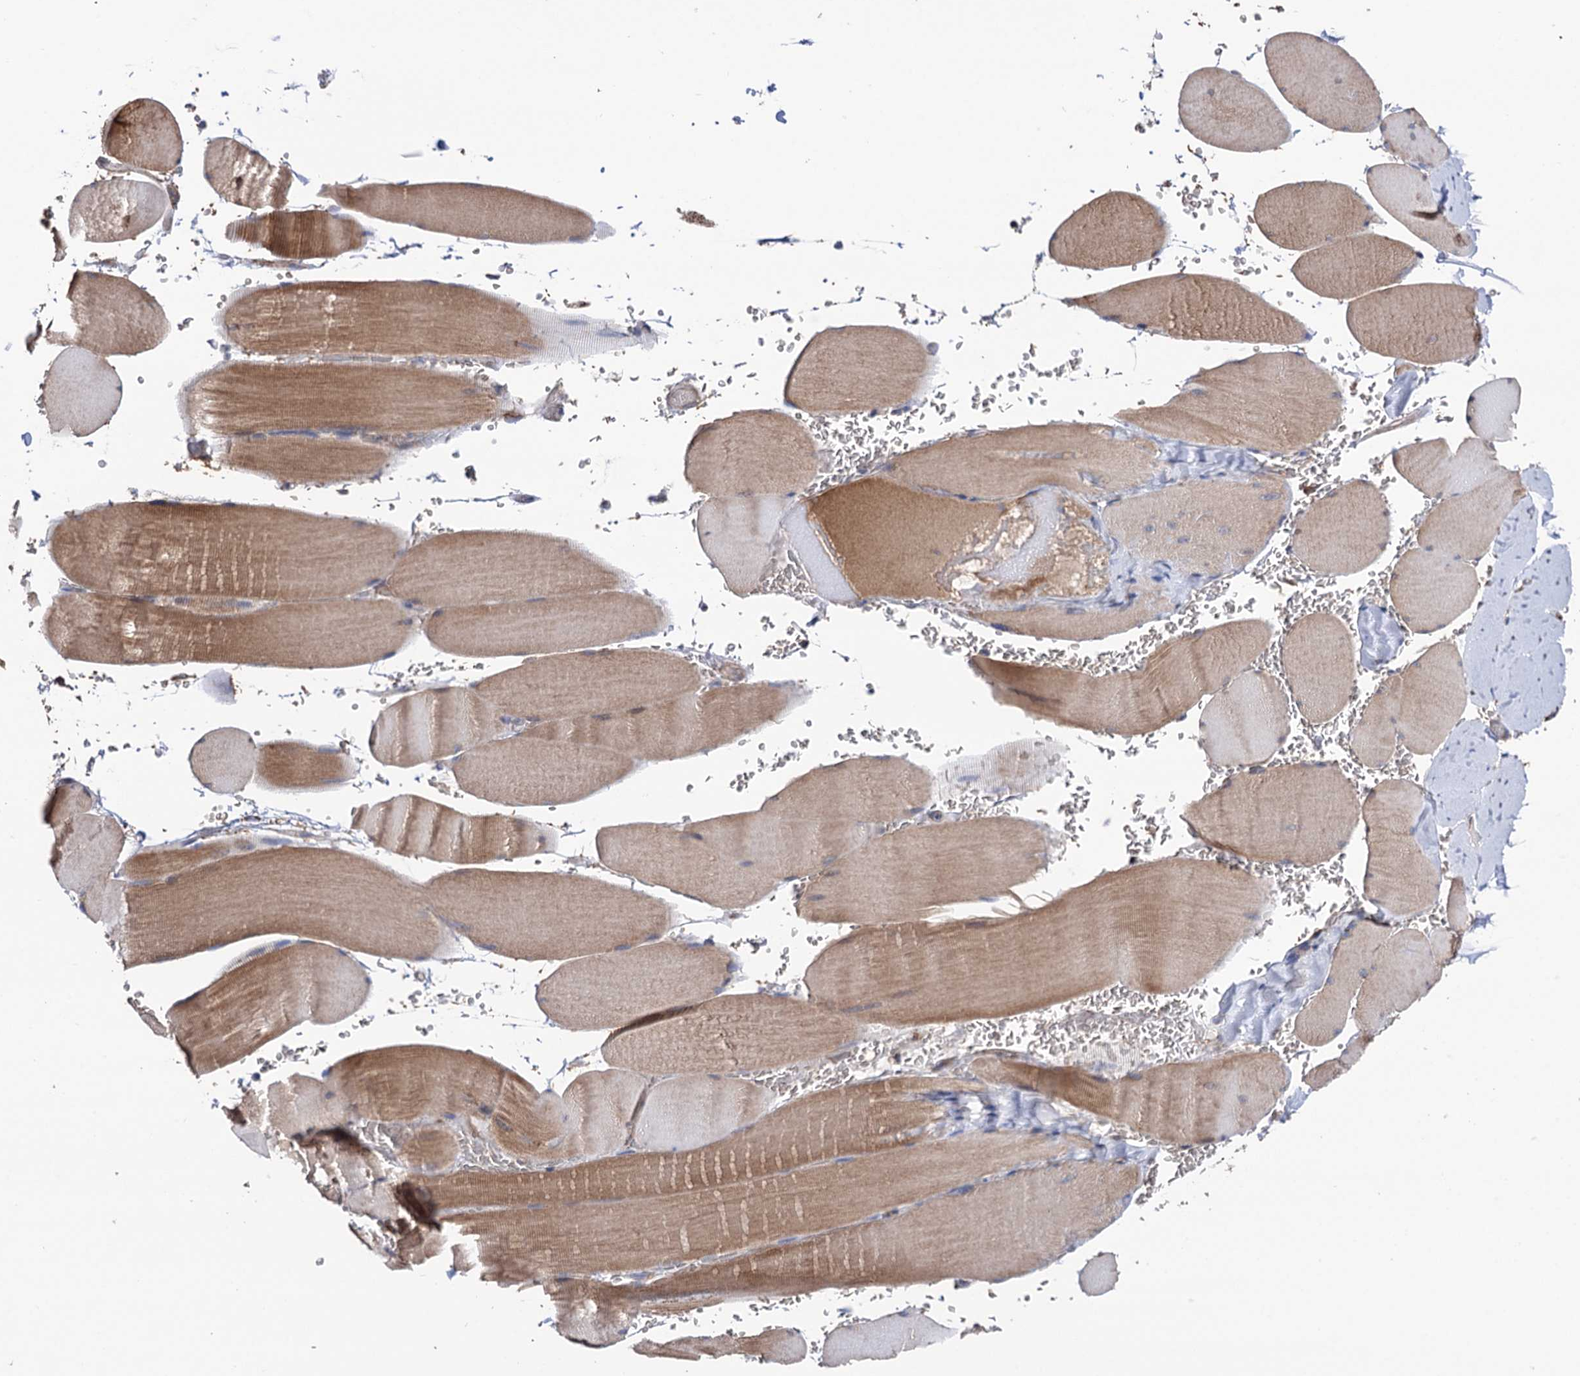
{"staining": {"intensity": "moderate", "quantity": "25%-75%", "location": "cytoplasmic/membranous"}, "tissue": "skeletal muscle", "cell_type": "Myocytes", "image_type": "normal", "snomed": [{"axis": "morphology", "description": "Normal tissue, NOS"}, {"axis": "topography", "description": "Skeletal muscle"}, {"axis": "topography", "description": "Head-Neck"}], "caption": "Skeletal muscle stained with DAB IHC exhibits medium levels of moderate cytoplasmic/membranous positivity in about 25%-75% of myocytes.", "gene": "SUCLA2", "patient": {"sex": "male", "age": 66}}